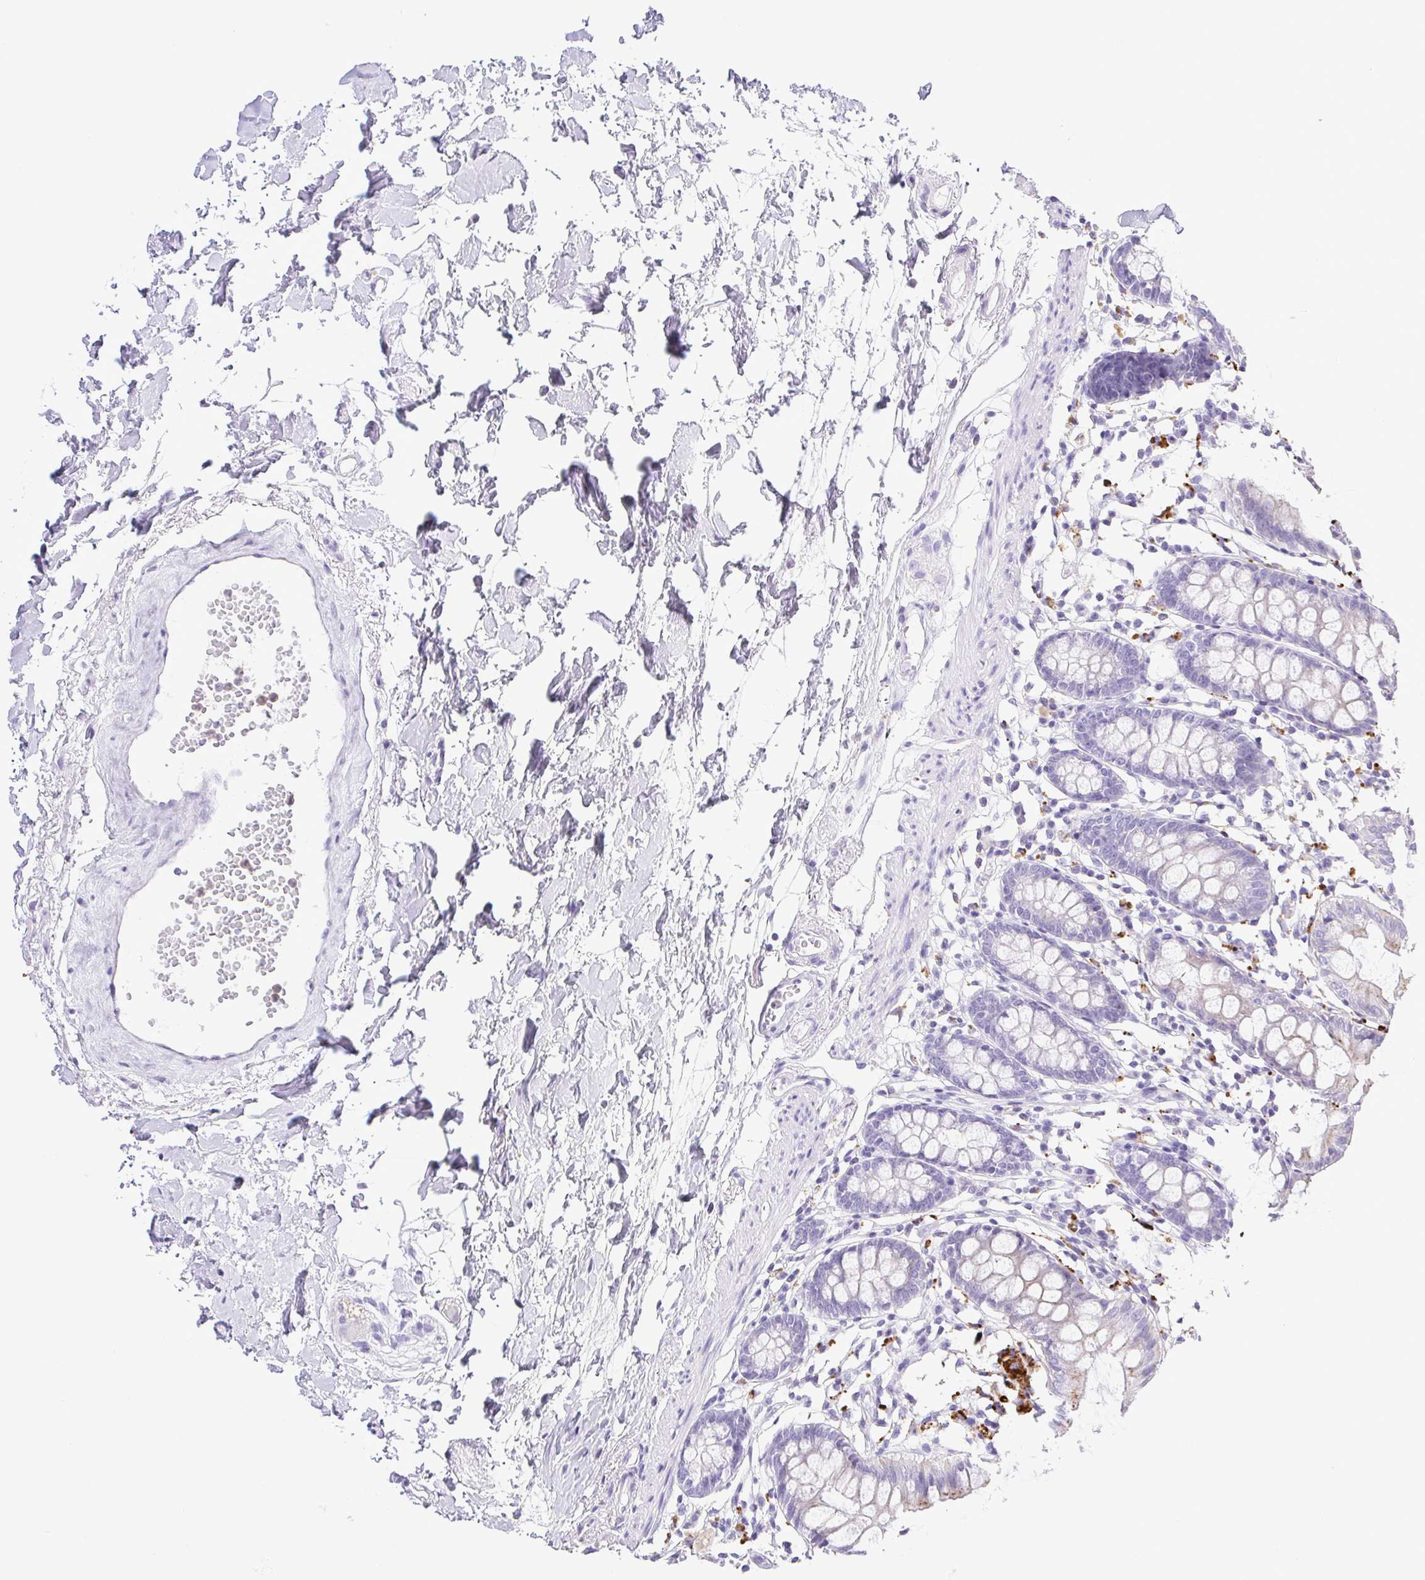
{"staining": {"intensity": "negative", "quantity": "none", "location": "none"}, "tissue": "colon", "cell_type": "Endothelial cells", "image_type": "normal", "snomed": [{"axis": "morphology", "description": "Normal tissue, NOS"}, {"axis": "topography", "description": "Colon"}], "caption": "Immunohistochemistry (IHC) histopathology image of benign colon: human colon stained with DAB (3,3'-diaminobenzidine) displays no significant protein expression in endothelial cells.", "gene": "SYNPR", "patient": {"sex": "female", "age": 84}}